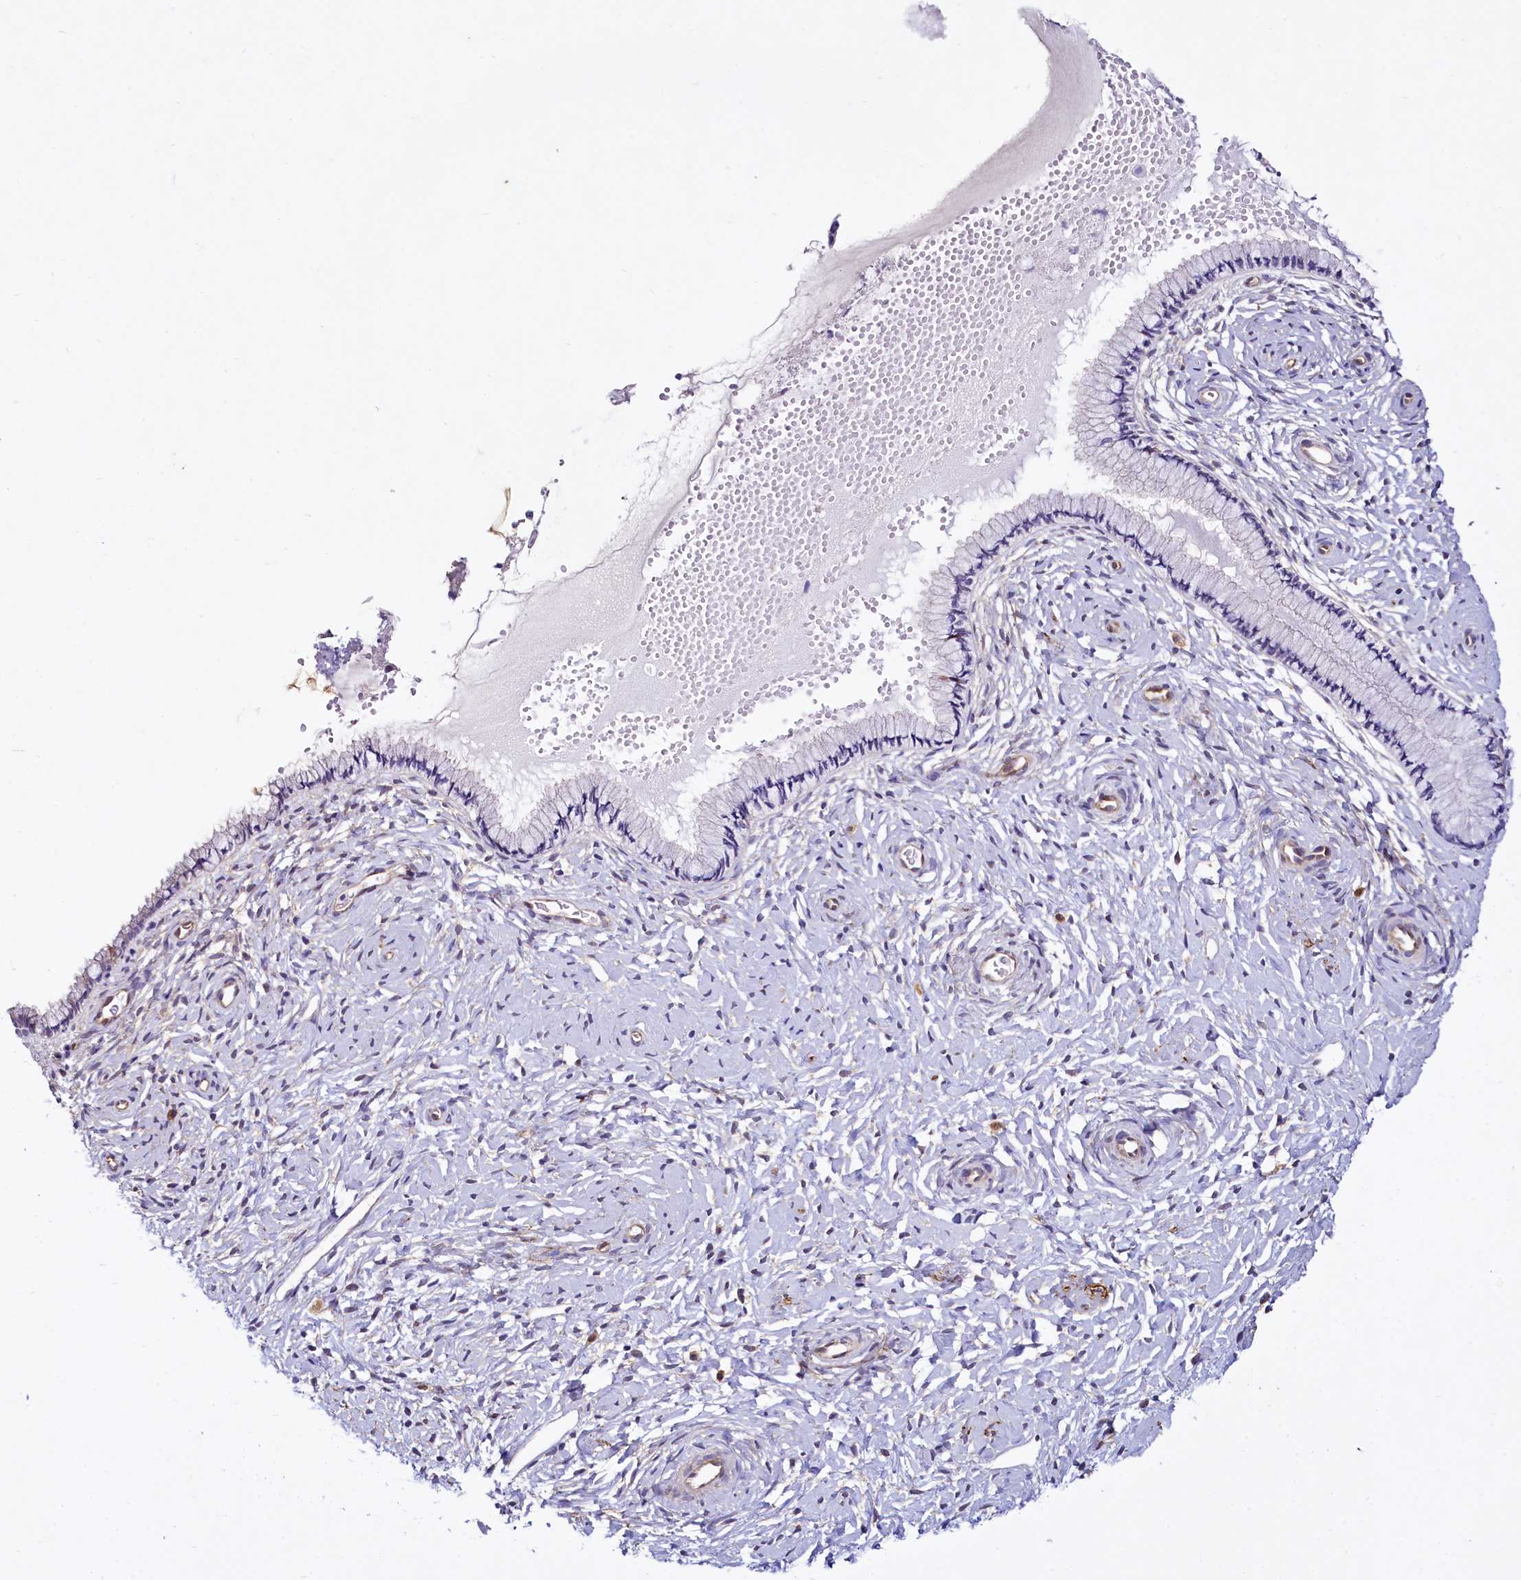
{"staining": {"intensity": "negative", "quantity": "none", "location": "none"}, "tissue": "cervix", "cell_type": "Glandular cells", "image_type": "normal", "snomed": [{"axis": "morphology", "description": "Normal tissue, NOS"}, {"axis": "topography", "description": "Cervix"}], "caption": "A high-resolution histopathology image shows IHC staining of benign cervix, which demonstrates no significant staining in glandular cells.", "gene": "STXBP1", "patient": {"sex": "female", "age": 33}}